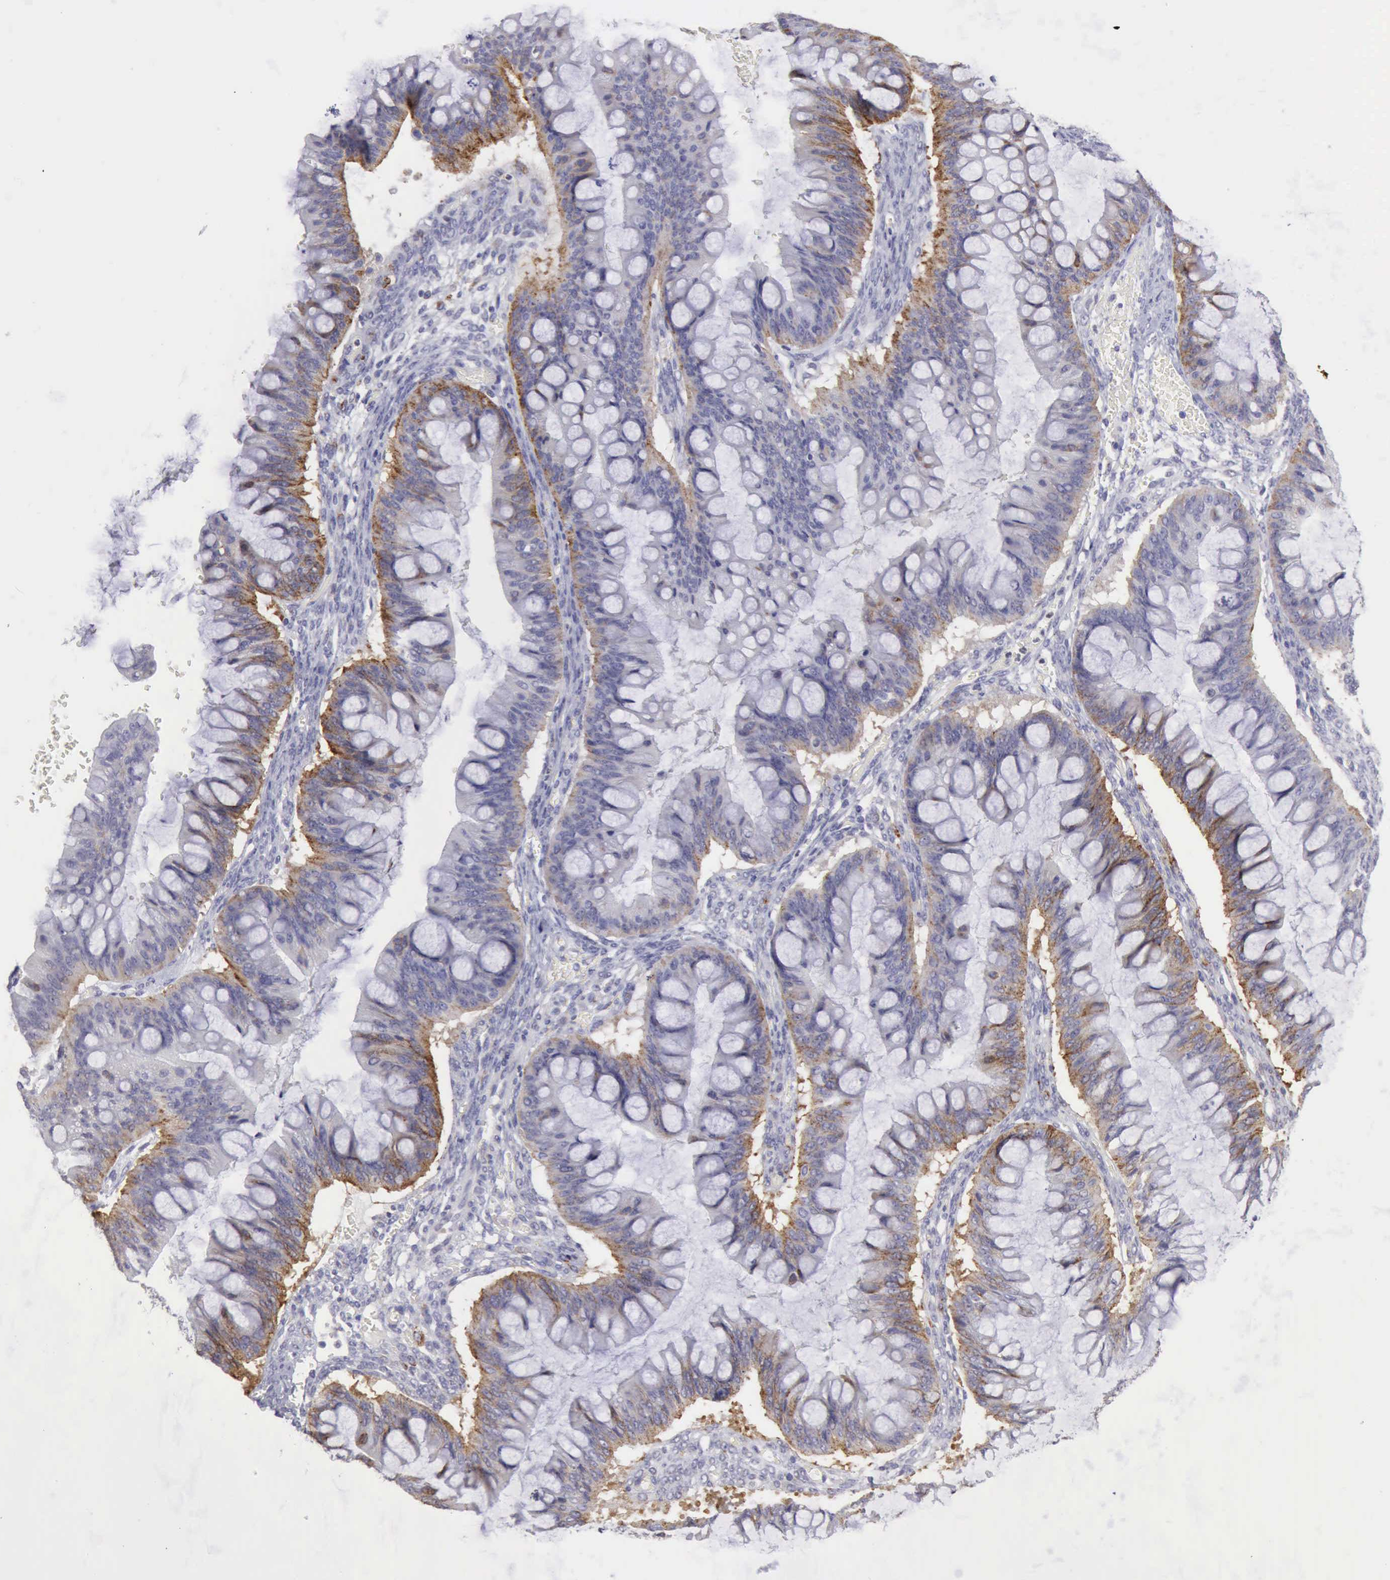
{"staining": {"intensity": "moderate", "quantity": ">75%", "location": "cytoplasmic/membranous"}, "tissue": "ovarian cancer", "cell_type": "Tumor cells", "image_type": "cancer", "snomed": [{"axis": "morphology", "description": "Cystadenocarcinoma, mucinous, NOS"}, {"axis": "topography", "description": "Ovary"}], "caption": "Immunohistochemical staining of ovarian cancer (mucinous cystadenocarcinoma) shows moderate cytoplasmic/membranous protein expression in about >75% of tumor cells. (DAB (3,3'-diaminobenzidine) = brown stain, brightfield microscopy at high magnification).", "gene": "TFRC", "patient": {"sex": "female", "age": 73}}